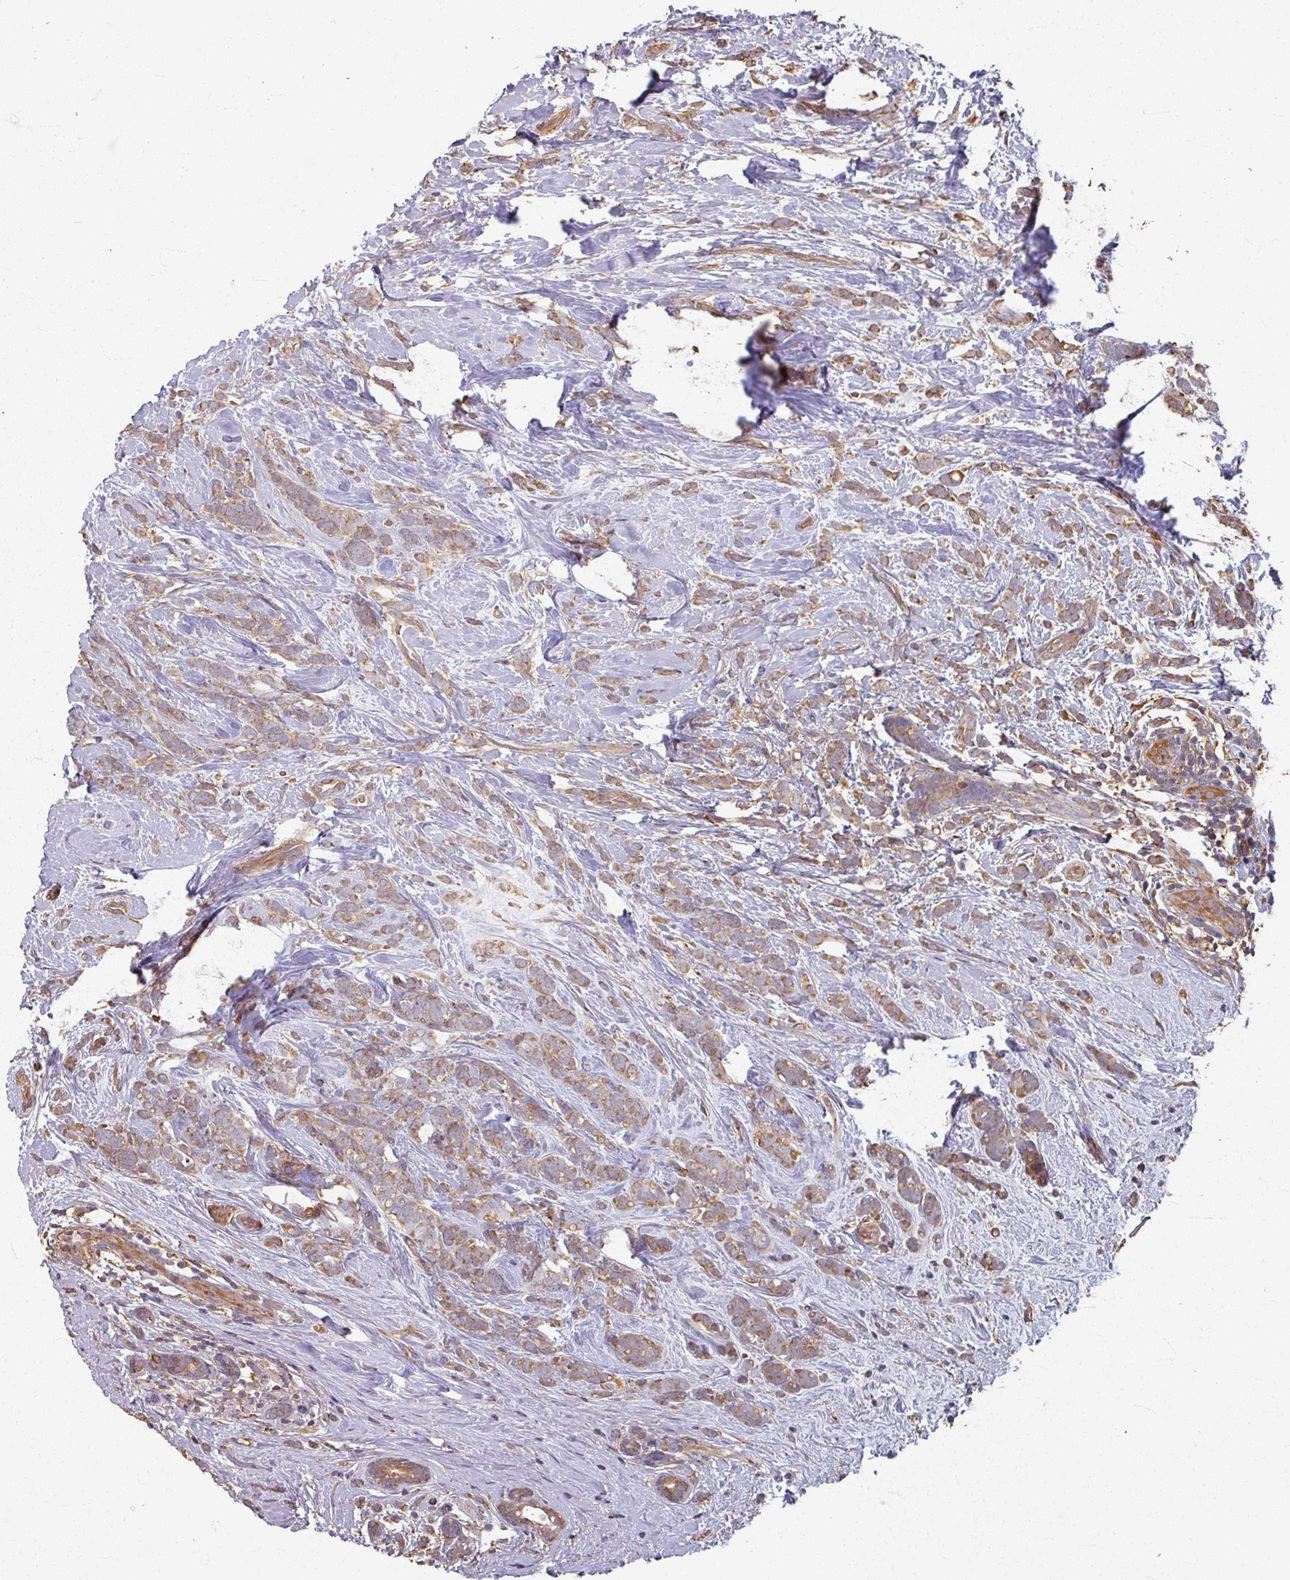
{"staining": {"intensity": "moderate", "quantity": ">75%", "location": "cytoplasmic/membranous"}, "tissue": "breast cancer", "cell_type": "Tumor cells", "image_type": "cancer", "snomed": [{"axis": "morphology", "description": "Lobular carcinoma"}, {"axis": "topography", "description": "Breast"}], "caption": "Breast lobular carcinoma tissue shows moderate cytoplasmic/membranous positivity in approximately >75% of tumor cells", "gene": "CCDC68", "patient": {"sex": "female", "age": 58}}